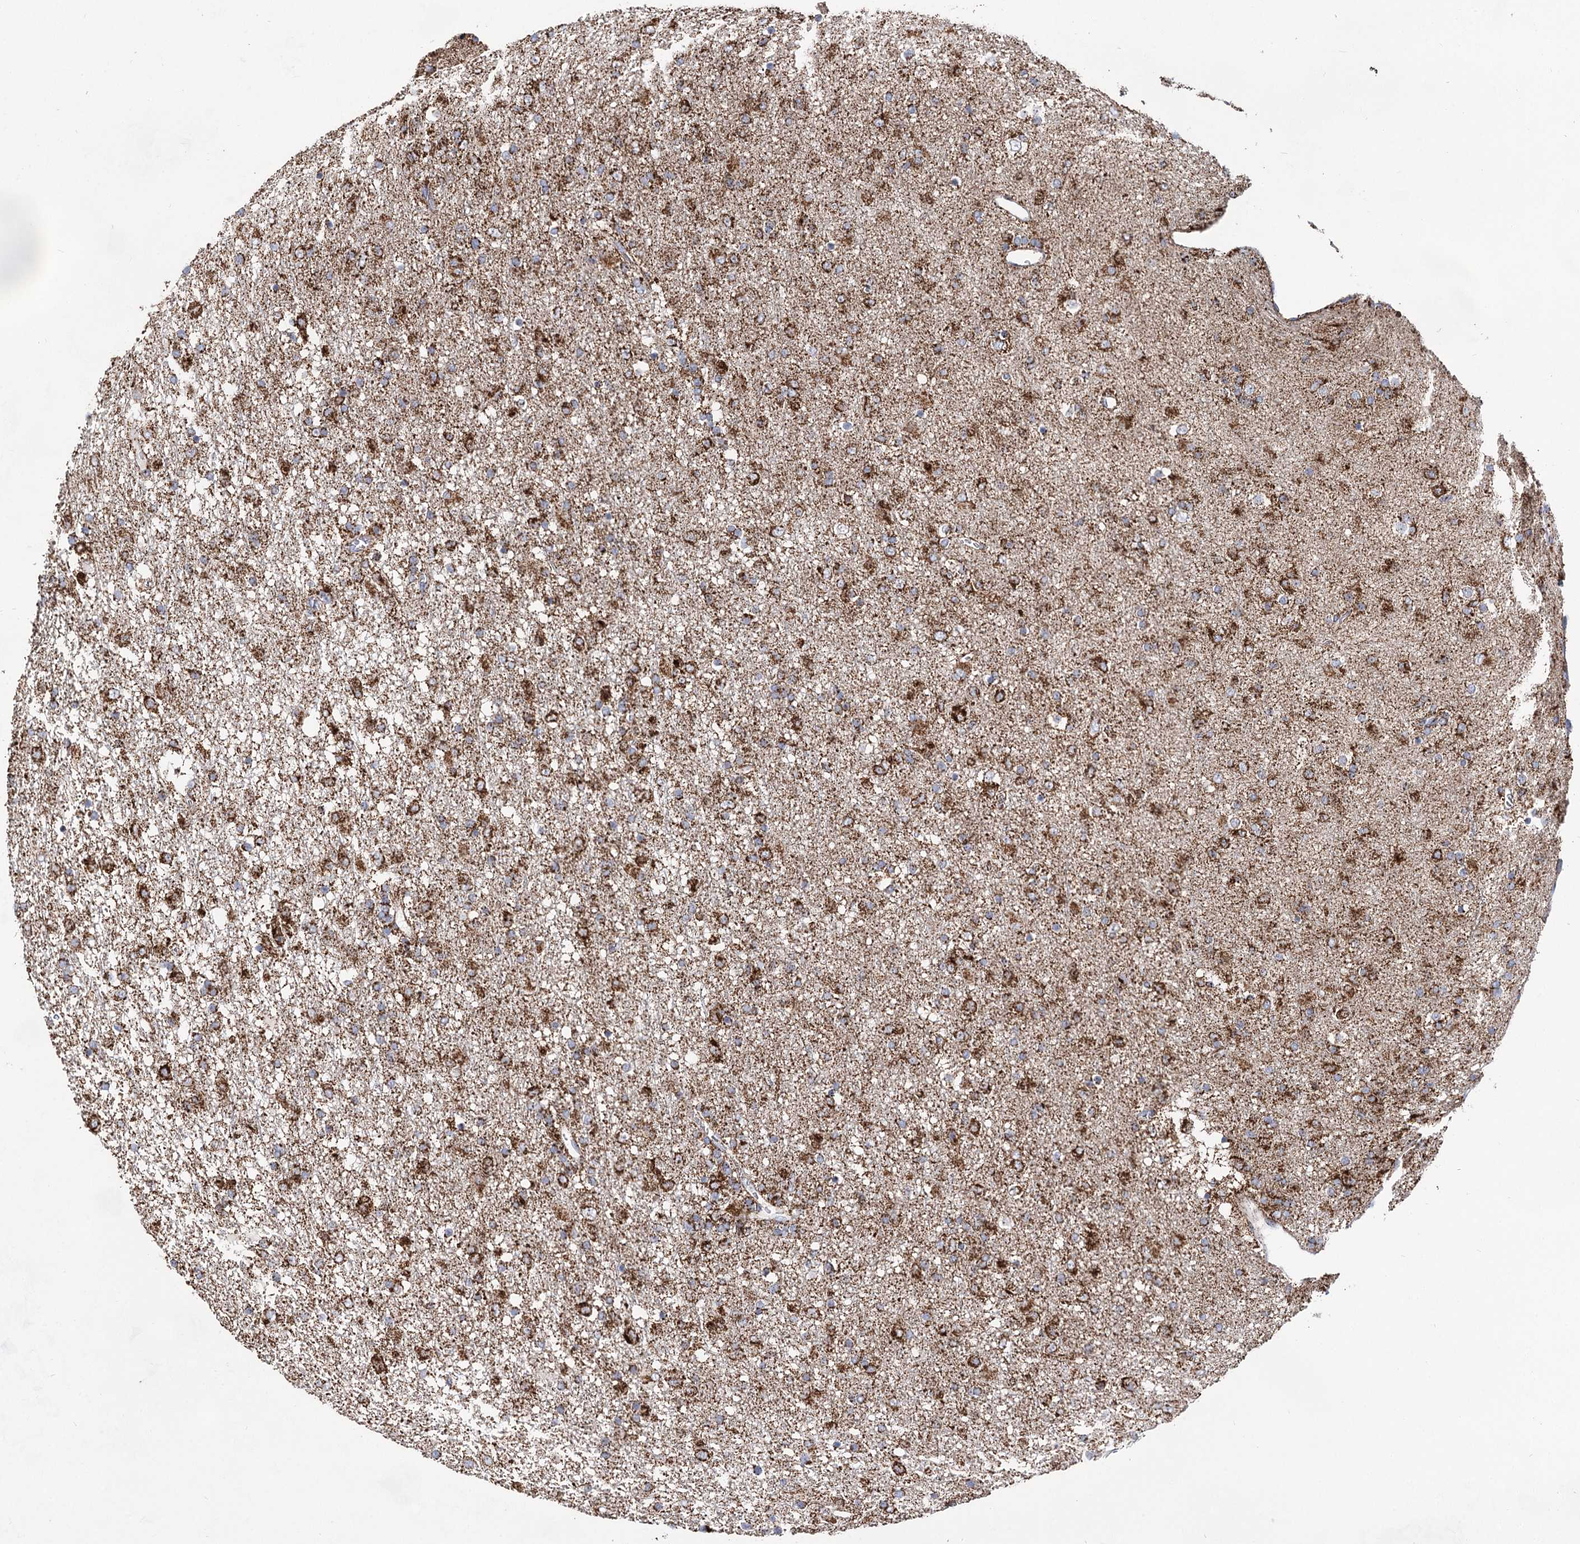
{"staining": {"intensity": "strong", "quantity": ">75%", "location": "cytoplasmic/membranous"}, "tissue": "glioma", "cell_type": "Tumor cells", "image_type": "cancer", "snomed": [{"axis": "morphology", "description": "Glioma, malignant, Low grade"}, {"axis": "topography", "description": "Brain"}], "caption": "Brown immunohistochemical staining in human low-grade glioma (malignant) displays strong cytoplasmic/membranous positivity in about >75% of tumor cells.", "gene": "NADK2", "patient": {"sex": "male", "age": 65}}